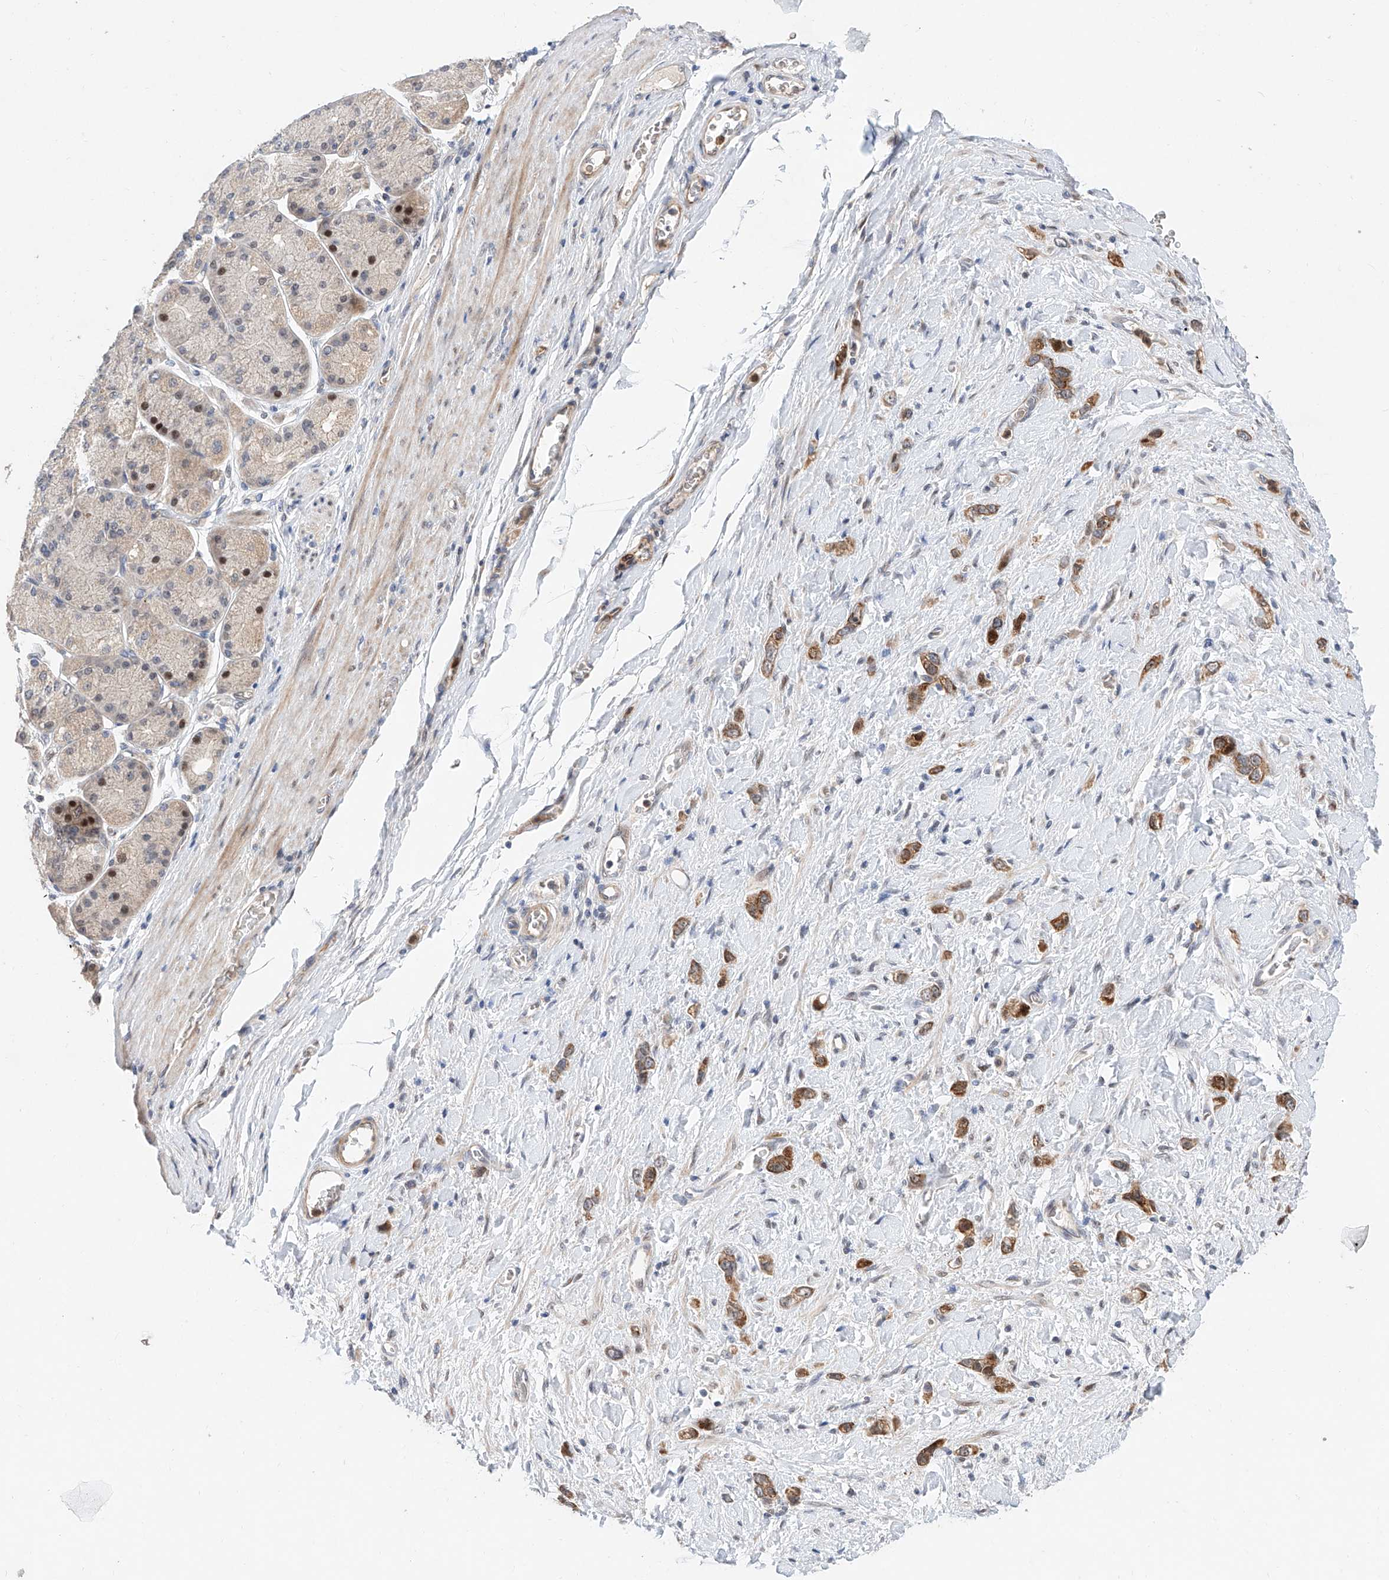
{"staining": {"intensity": "strong", "quantity": ">75%", "location": "cytoplasmic/membranous"}, "tissue": "stomach cancer", "cell_type": "Tumor cells", "image_type": "cancer", "snomed": [{"axis": "morphology", "description": "Adenocarcinoma, NOS"}, {"axis": "topography", "description": "Stomach"}], "caption": "IHC staining of stomach adenocarcinoma, which demonstrates high levels of strong cytoplasmic/membranous expression in approximately >75% of tumor cells indicating strong cytoplasmic/membranous protein staining. The staining was performed using DAB (brown) for protein detection and nuclei were counterstained in hematoxylin (blue).", "gene": "FUCA2", "patient": {"sex": "female", "age": 65}}